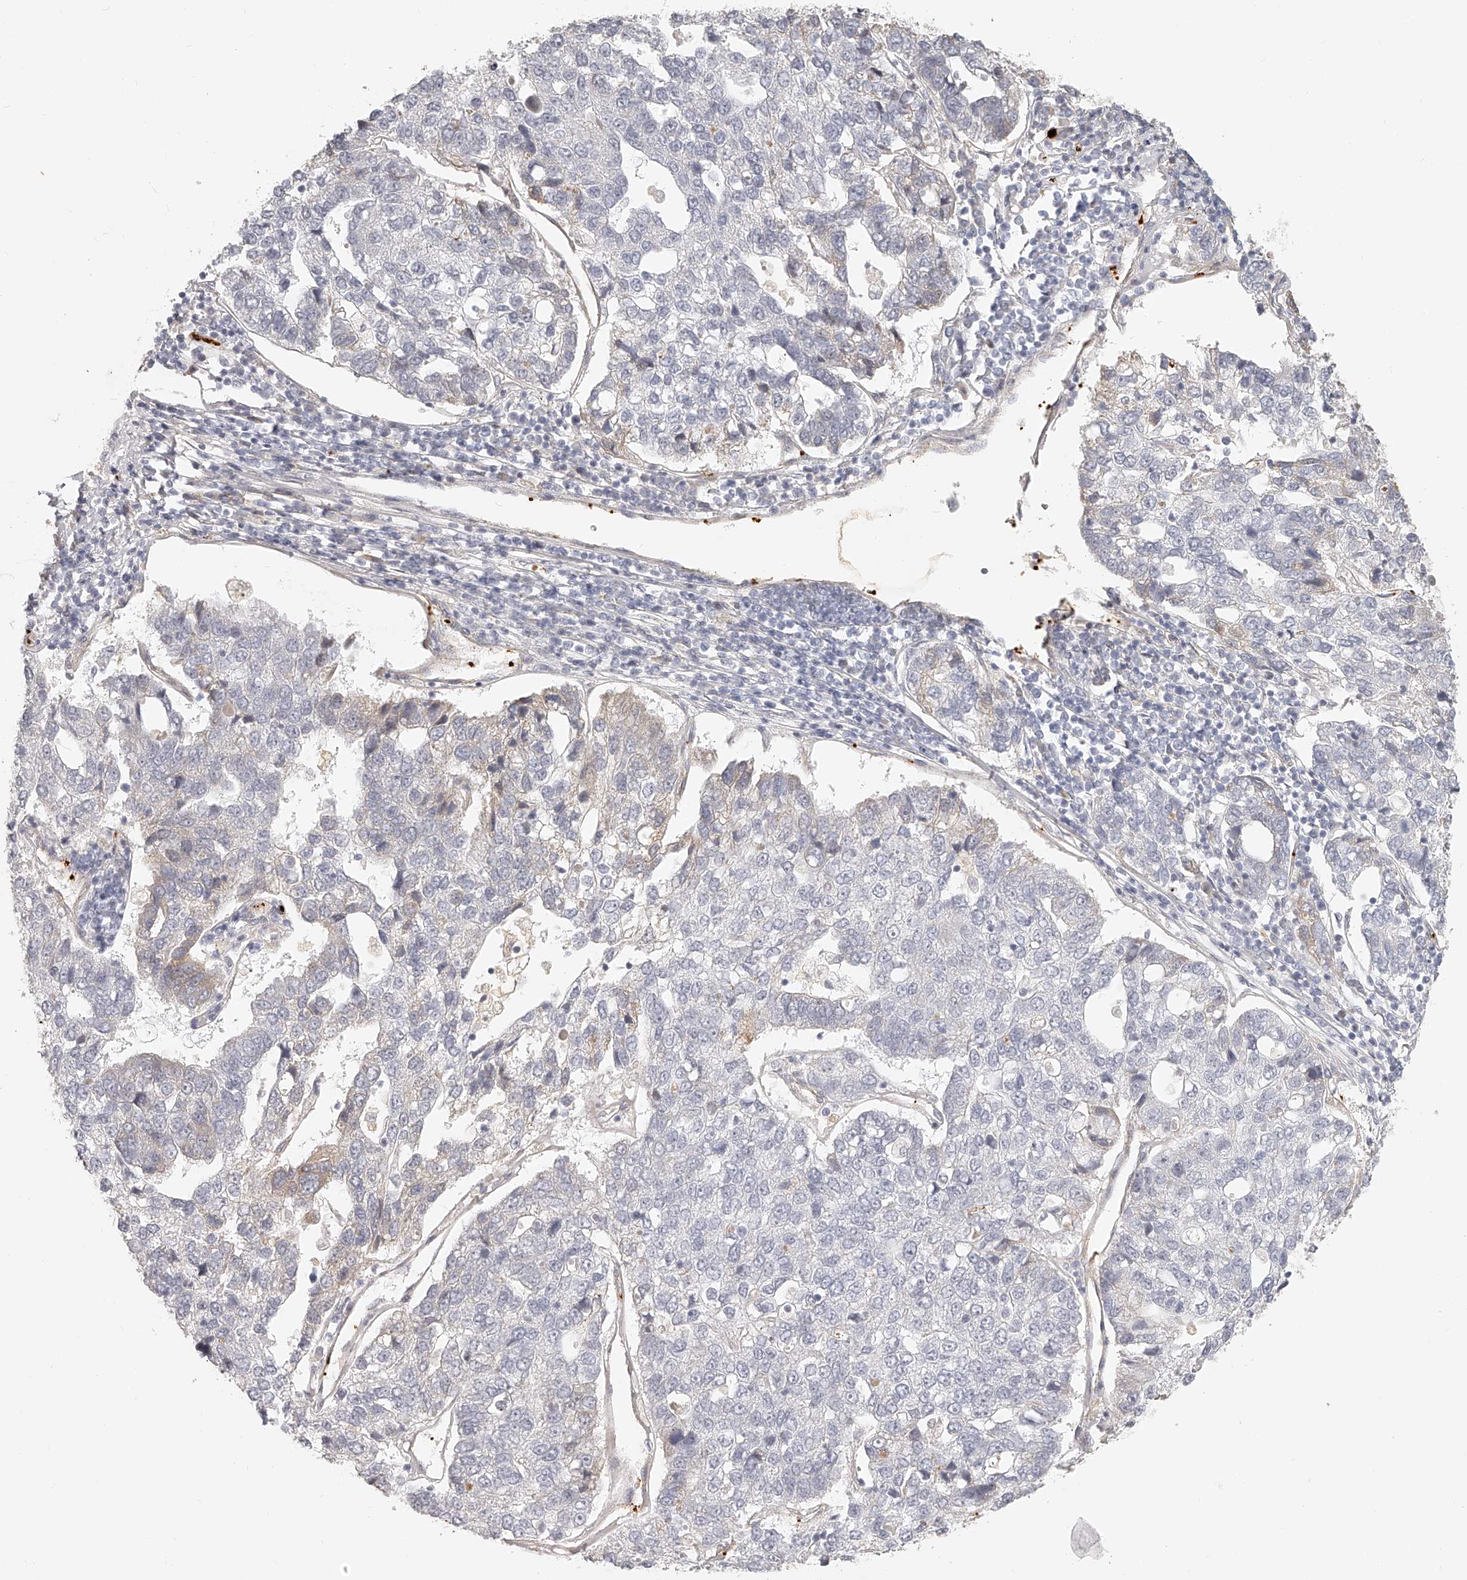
{"staining": {"intensity": "negative", "quantity": "none", "location": "none"}, "tissue": "pancreatic cancer", "cell_type": "Tumor cells", "image_type": "cancer", "snomed": [{"axis": "morphology", "description": "Adenocarcinoma, NOS"}, {"axis": "topography", "description": "Pancreas"}], "caption": "This micrograph is of pancreatic cancer (adenocarcinoma) stained with IHC to label a protein in brown with the nuclei are counter-stained blue. There is no expression in tumor cells.", "gene": "ITGB3", "patient": {"sex": "female", "age": 61}}